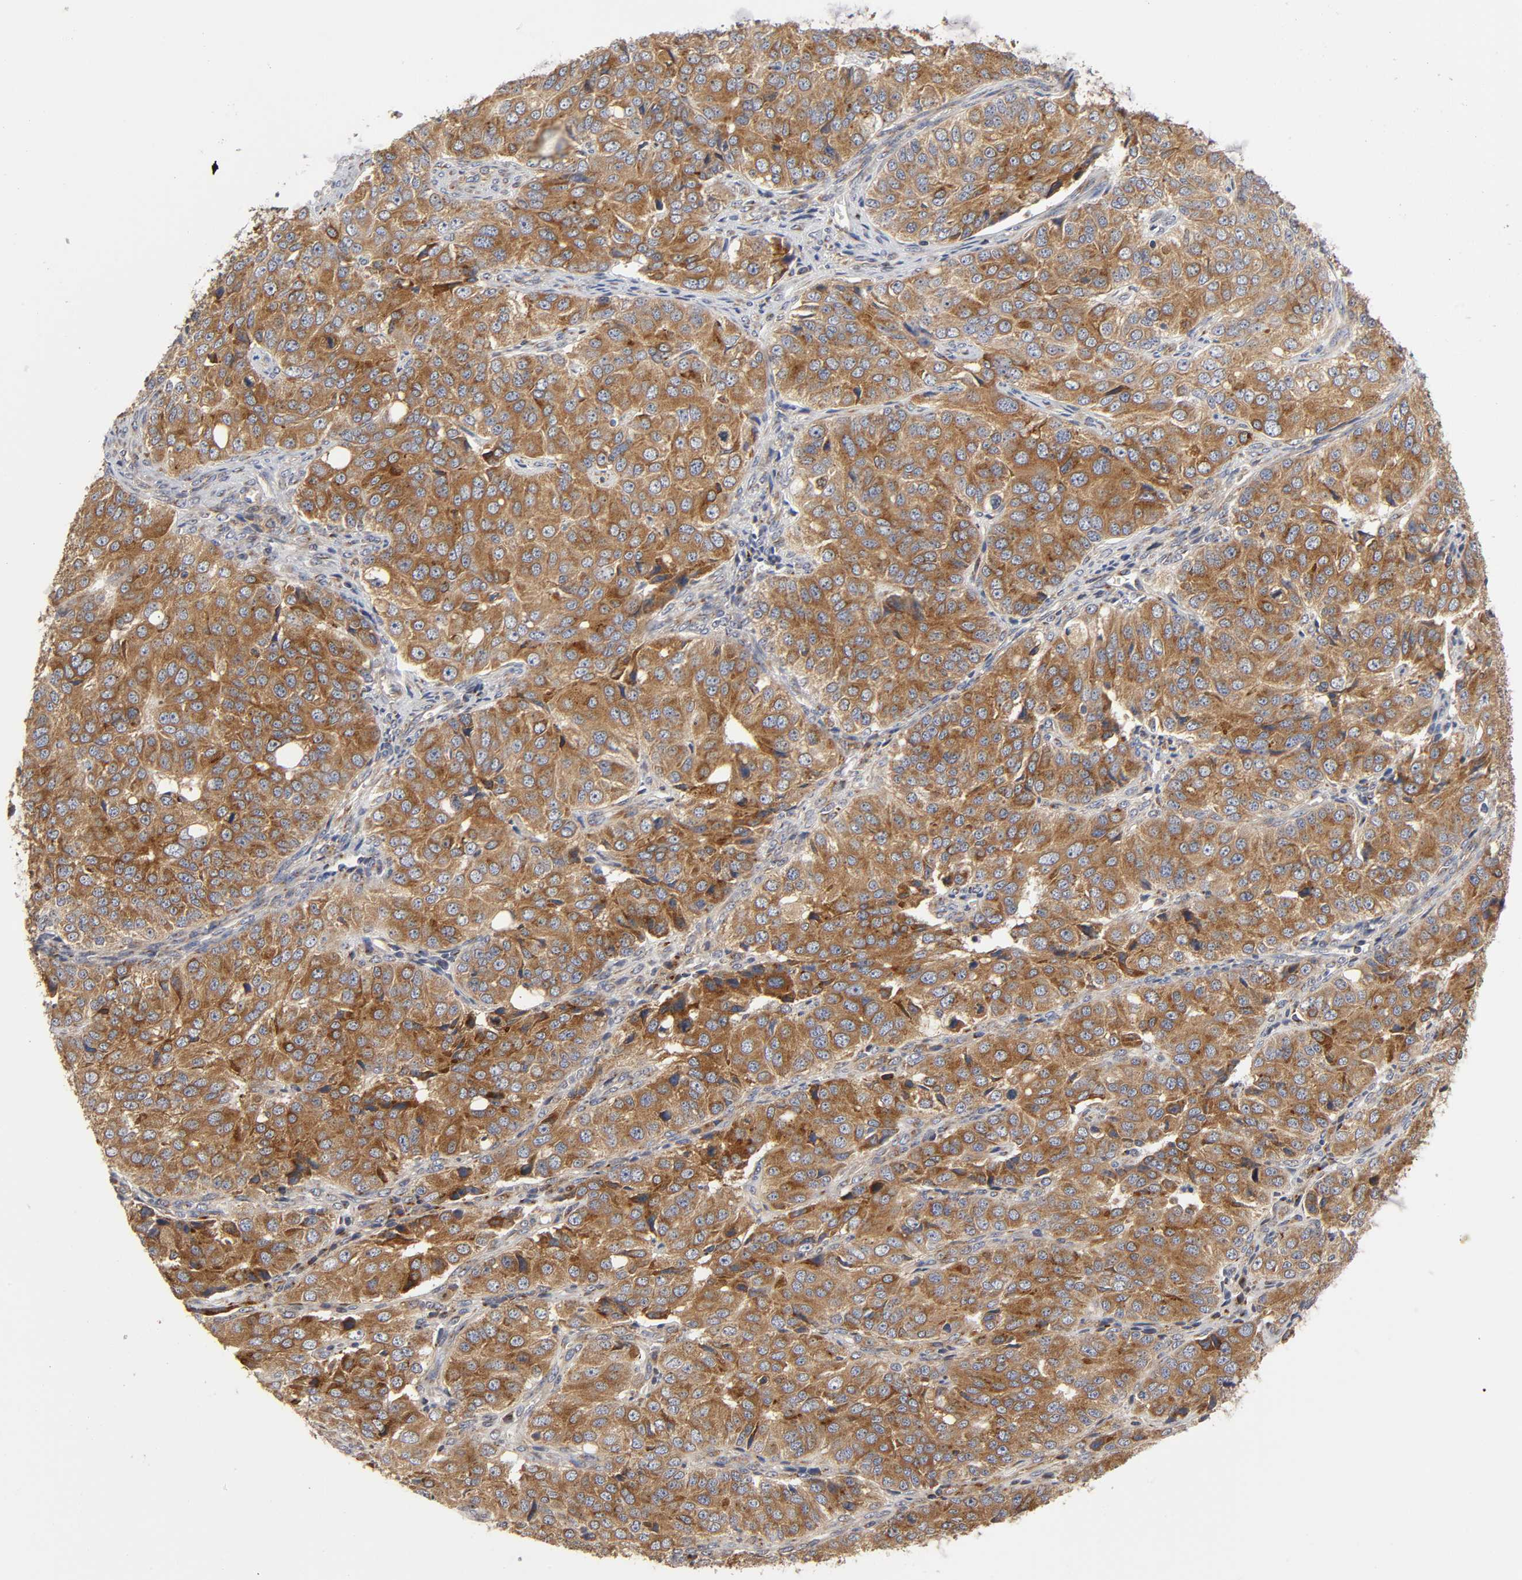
{"staining": {"intensity": "moderate", "quantity": ">75%", "location": "cytoplasmic/membranous"}, "tissue": "ovarian cancer", "cell_type": "Tumor cells", "image_type": "cancer", "snomed": [{"axis": "morphology", "description": "Carcinoma, endometroid"}, {"axis": "topography", "description": "Ovary"}], "caption": "Human ovarian endometroid carcinoma stained with a protein marker displays moderate staining in tumor cells.", "gene": "GNPTG", "patient": {"sex": "female", "age": 51}}